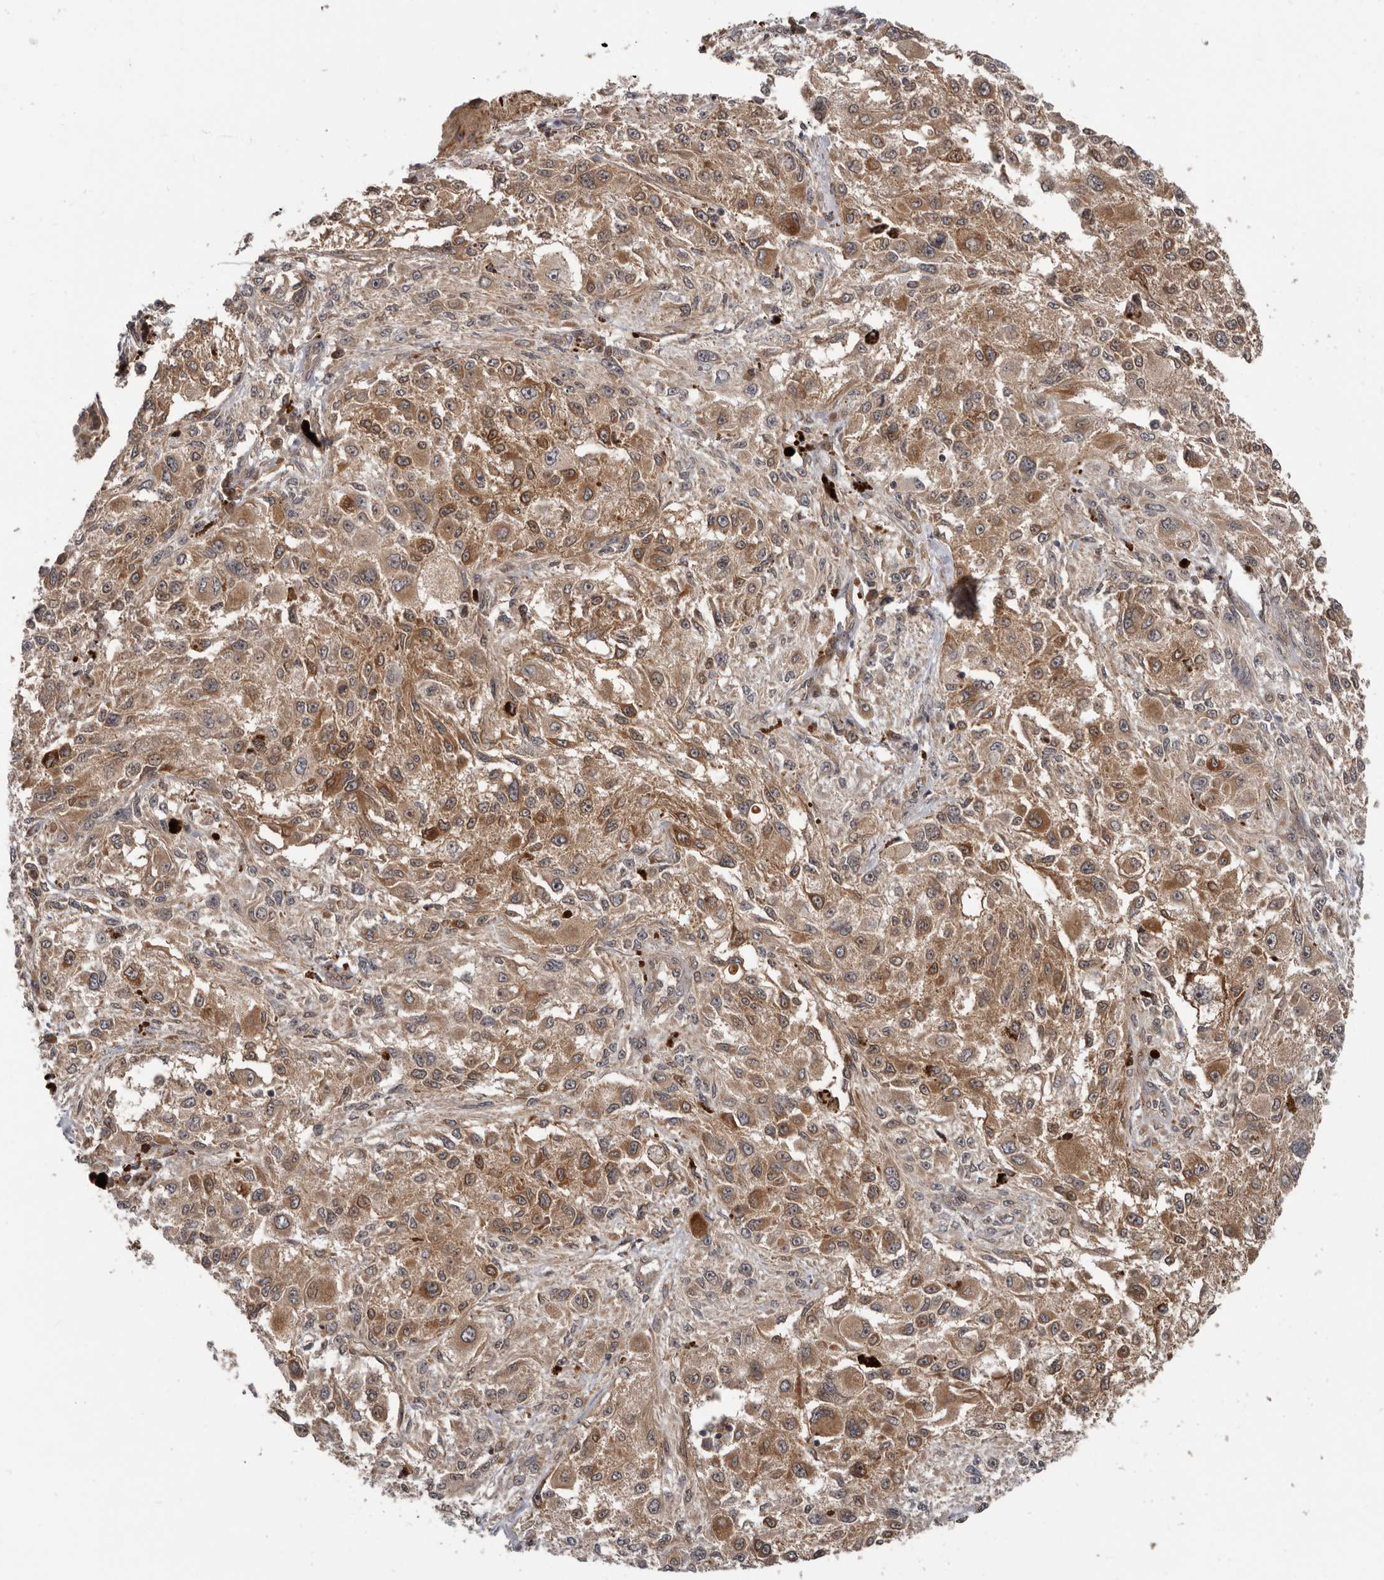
{"staining": {"intensity": "moderate", "quantity": ">75%", "location": "cytoplasmic/membranous"}, "tissue": "melanoma", "cell_type": "Tumor cells", "image_type": "cancer", "snomed": [{"axis": "morphology", "description": "Necrosis, NOS"}, {"axis": "morphology", "description": "Malignant melanoma, NOS"}, {"axis": "topography", "description": "Skin"}], "caption": "Tumor cells demonstrate medium levels of moderate cytoplasmic/membranous expression in approximately >75% of cells in melanoma.", "gene": "BAD", "patient": {"sex": "female", "age": 87}}